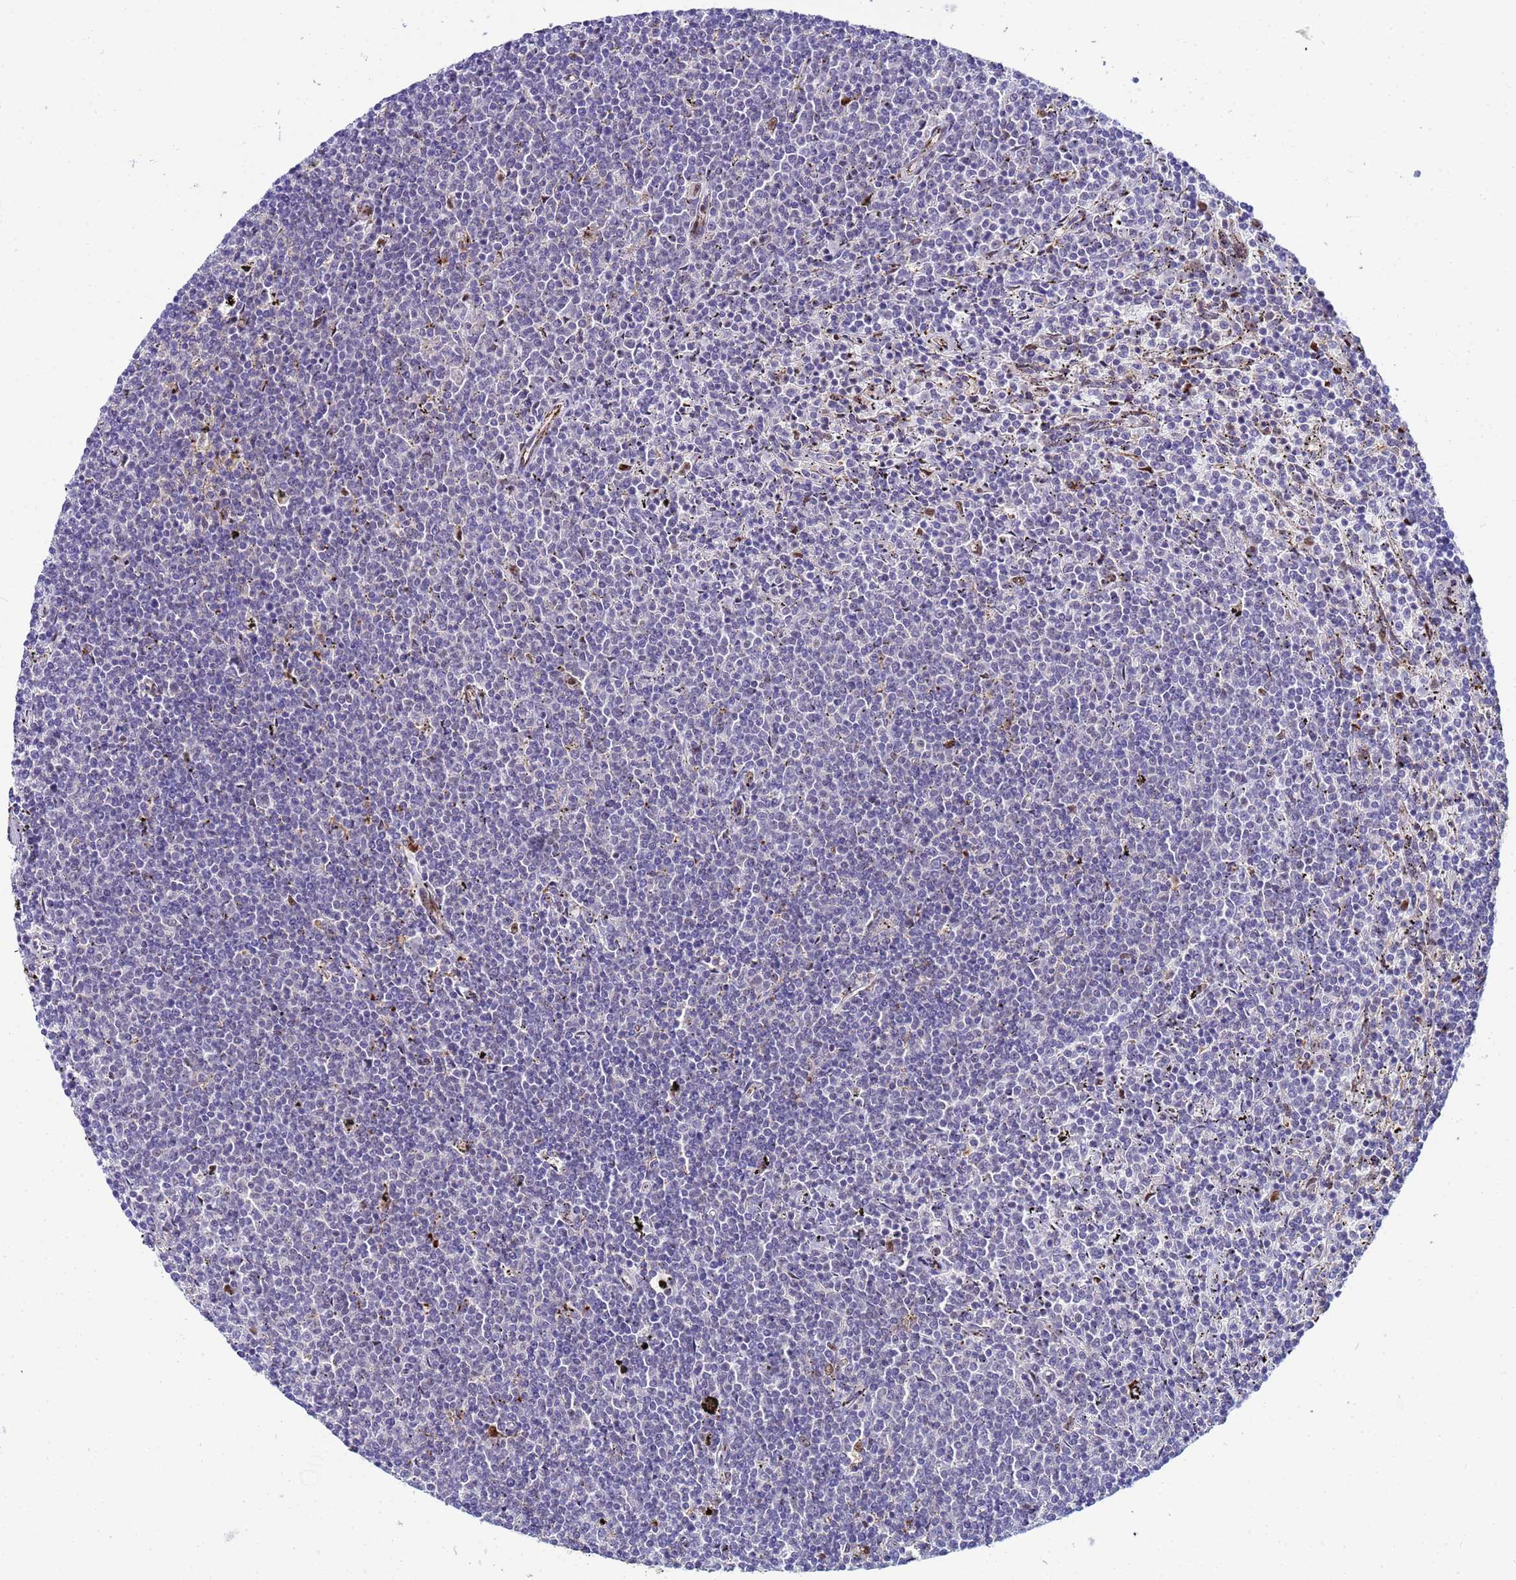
{"staining": {"intensity": "negative", "quantity": "none", "location": "none"}, "tissue": "lymphoma", "cell_type": "Tumor cells", "image_type": "cancer", "snomed": [{"axis": "morphology", "description": "Malignant lymphoma, non-Hodgkin's type, Low grade"}, {"axis": "topography", "description": "Spleen"}], "caption": "Immunohistochemistry (IHC) photomicrograph of human malignant lymphoma, non-Hodgkin's type (low-grade) stained for a protein (brown), which displays no staining in tumor cells.", "gene": "SLC25A37", "patient": {"sex": "female", "age": 50}}